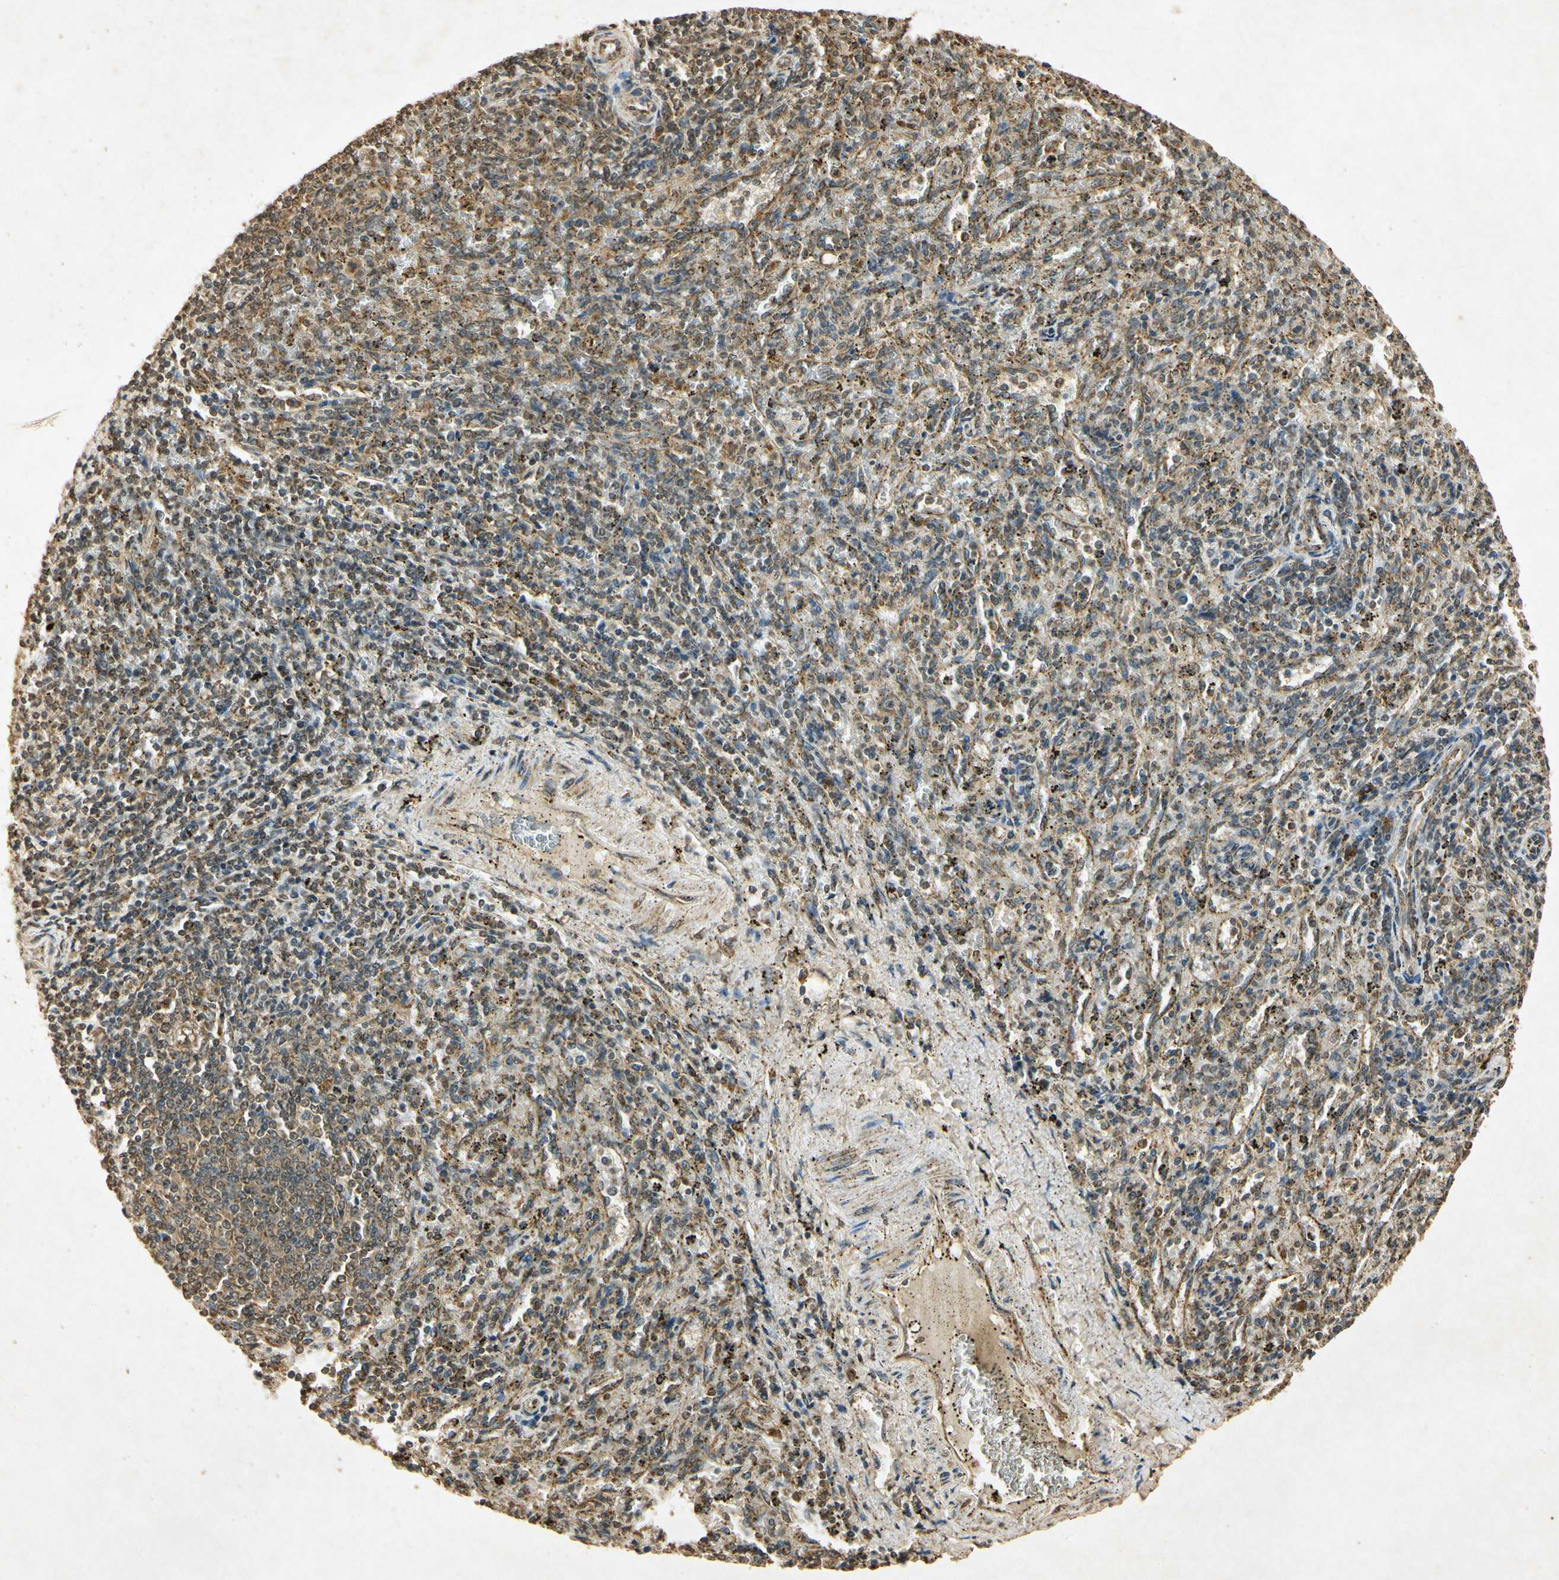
{"staining": {"intensity": "moderate", "quantity": "25%-75%", "location": "cytoplasmic/membranous"}, "tissue": "spleen", "cell_type": "Cells in red pulp", "image_type": "normal", "snomed": [{"axis": "morphology", "description": "Normal tissue, NOS"}, {"axis": "topography", "description": "Spleen"}], "caption": "Protein staining reveals moderate cytoplasmic/membranous positivity in approximately 25%-75% of cells in red pulp in unremarkable spleen. The staining was performed using DAB to visualize the protein expression in brown, while the nuclei were stained in blue with hematoxylin (Magnification: 20x).", "gene": "PRDX3", "patient": {"sex": "female", "age": 10}}